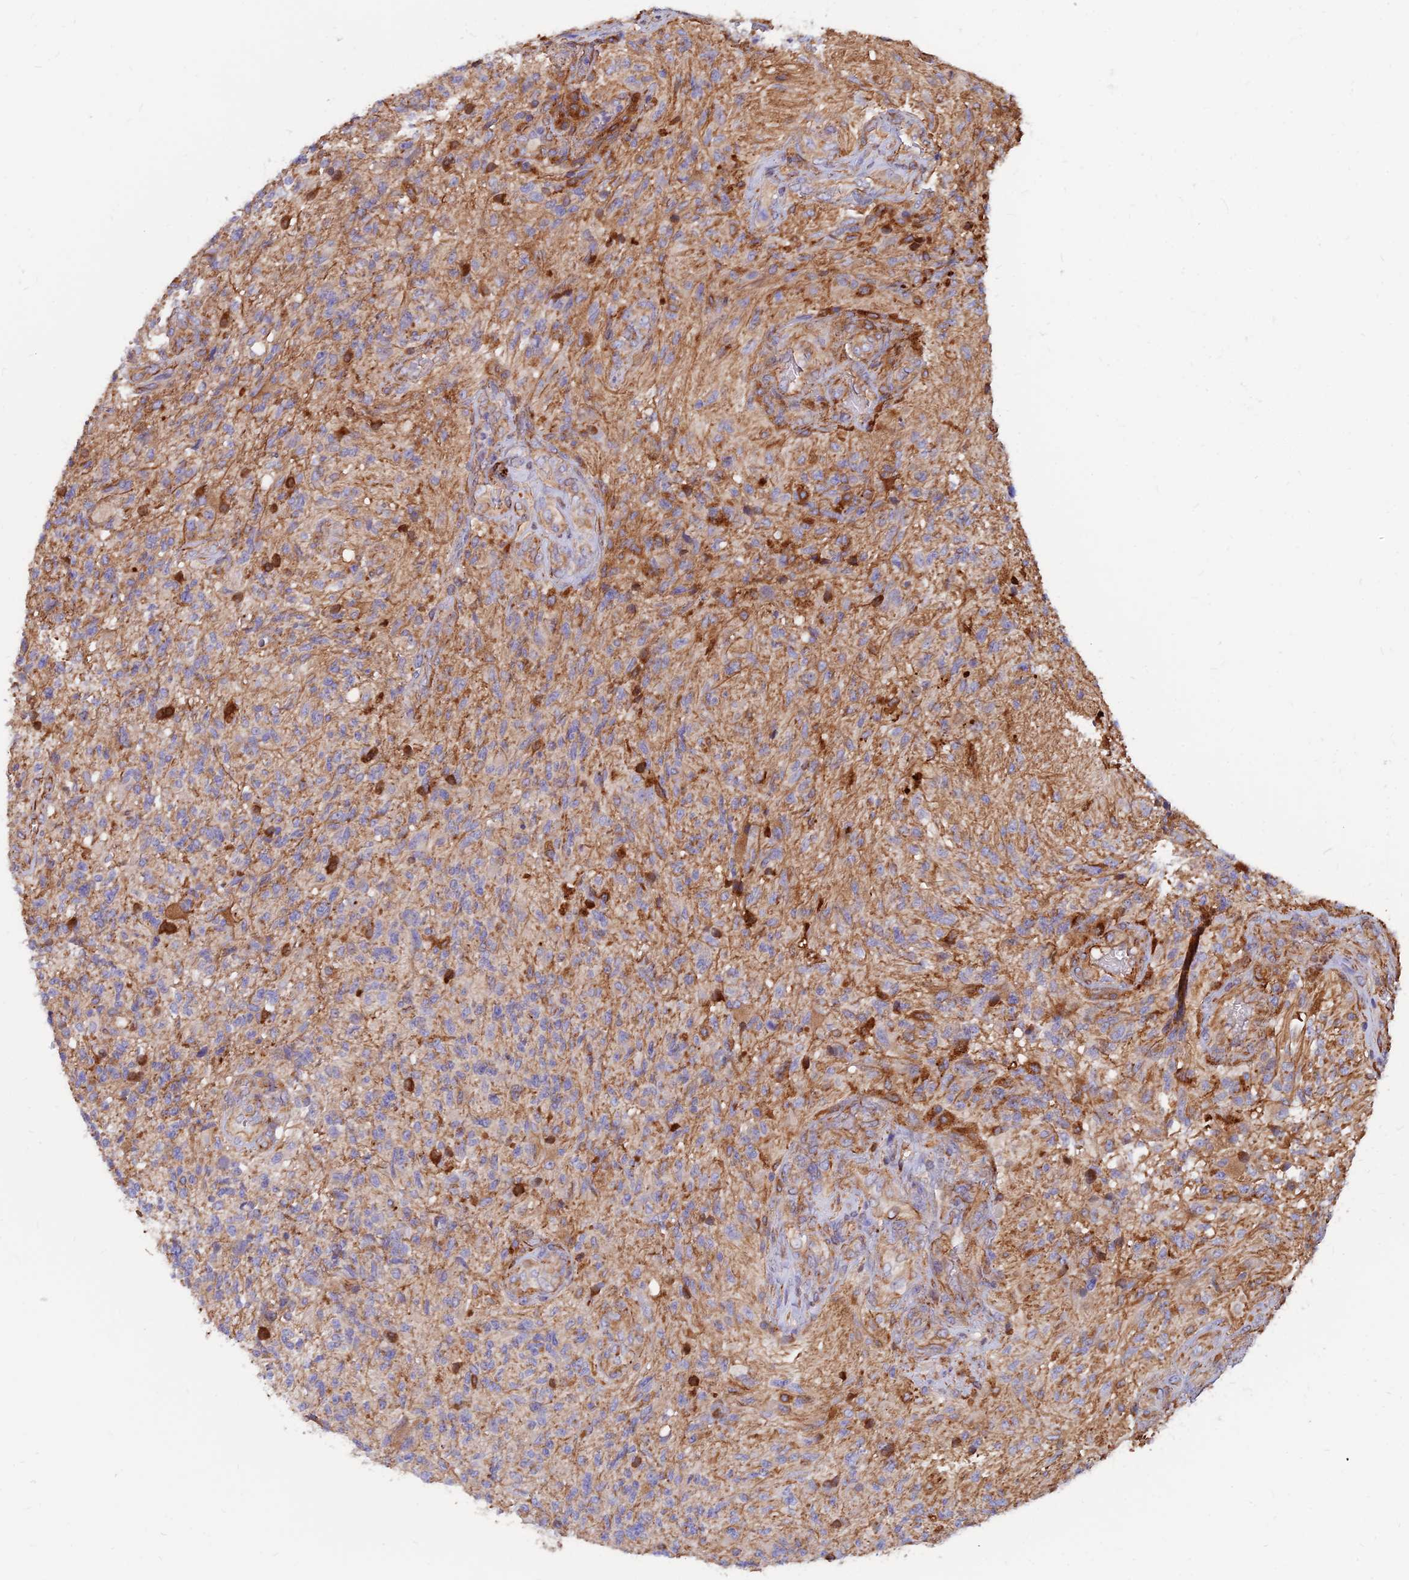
{"staining": {"intensity": "moderate", "quantity": "<25%", "location": "cytoplasmic/membranous"}, "tissue": "glioma", "cell_type": "Tumor cells", "image_type": "cancer", "snomed": [{"axis": "morphology", "description": "Glioma, malignant, High grade"}, {"axis": "topography", "description": "Brain"}], "caption": "Immunohistochemical staining of glioma demonstrates low levels of moderate cytoplasmic/membranous positivity in approximately <25% of tumor cells. (IHC, brightfield microscopy, high magnification).", "gene": "CDK18", "patient": {"sex": "male", "age": 56}}